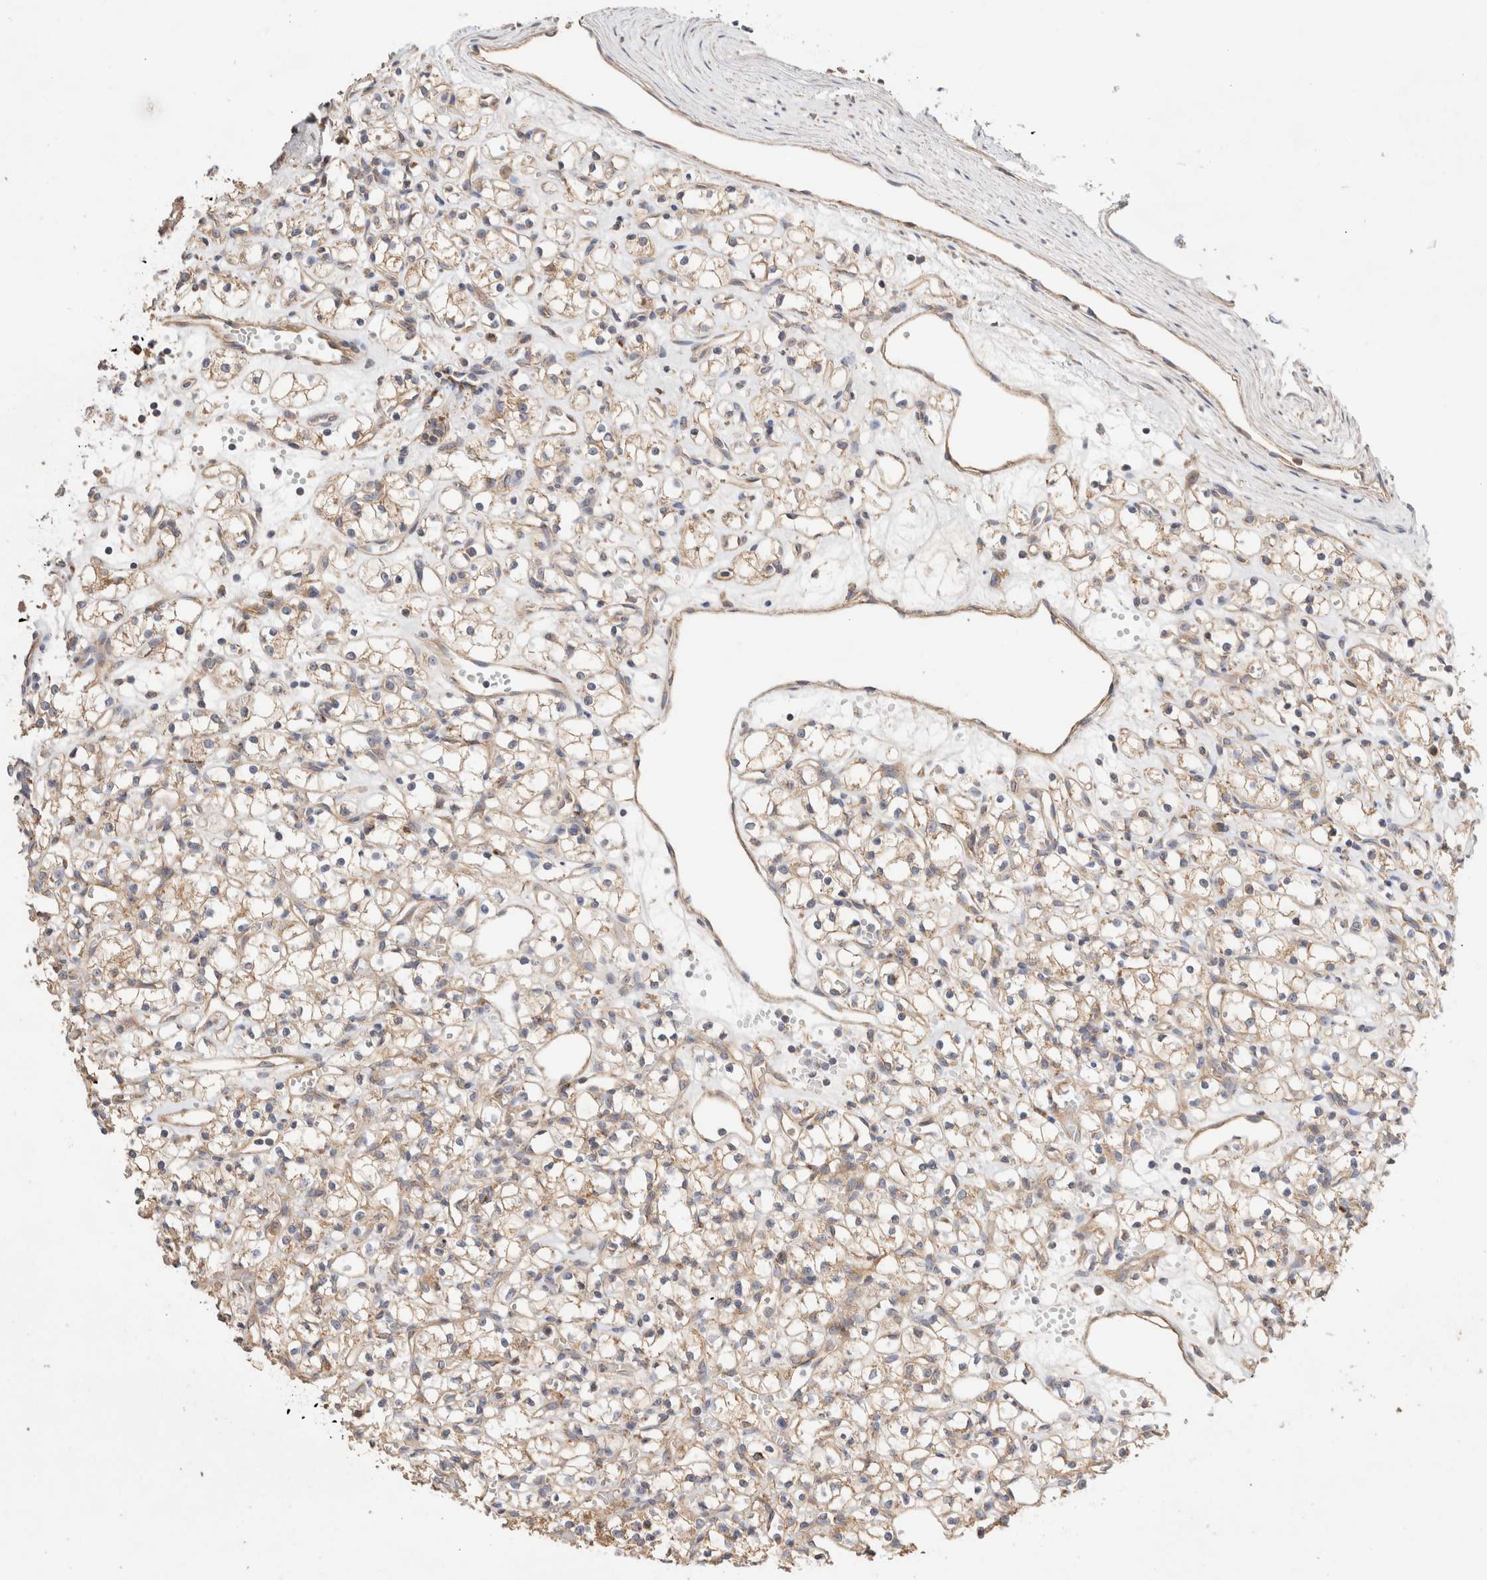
{"staining": {"intensity": "moderate", "quantity": ">75%", "location": "cytoplasmic/membranous"}, "tissue": "renal cancer", "cell_type": "Tumor cells", "image_type": "cancer", "snomed": [{"axis": "morphology", "description": "Adenocarcinoma, NOS"}, {"axis": "topography", "description": "Kidney"}], "caption": "Immunohistochemical staining of renal cancer (adenocarcinoma) shows medium levels of moderate cytoplasmic/membranous protein positivity in about >75% of tumor cells. Ihc stains the protein in brown and the nuclei are stained blue.", "gene": "B3GNTL1", "patient": {"sex": "female", "age": 59}}